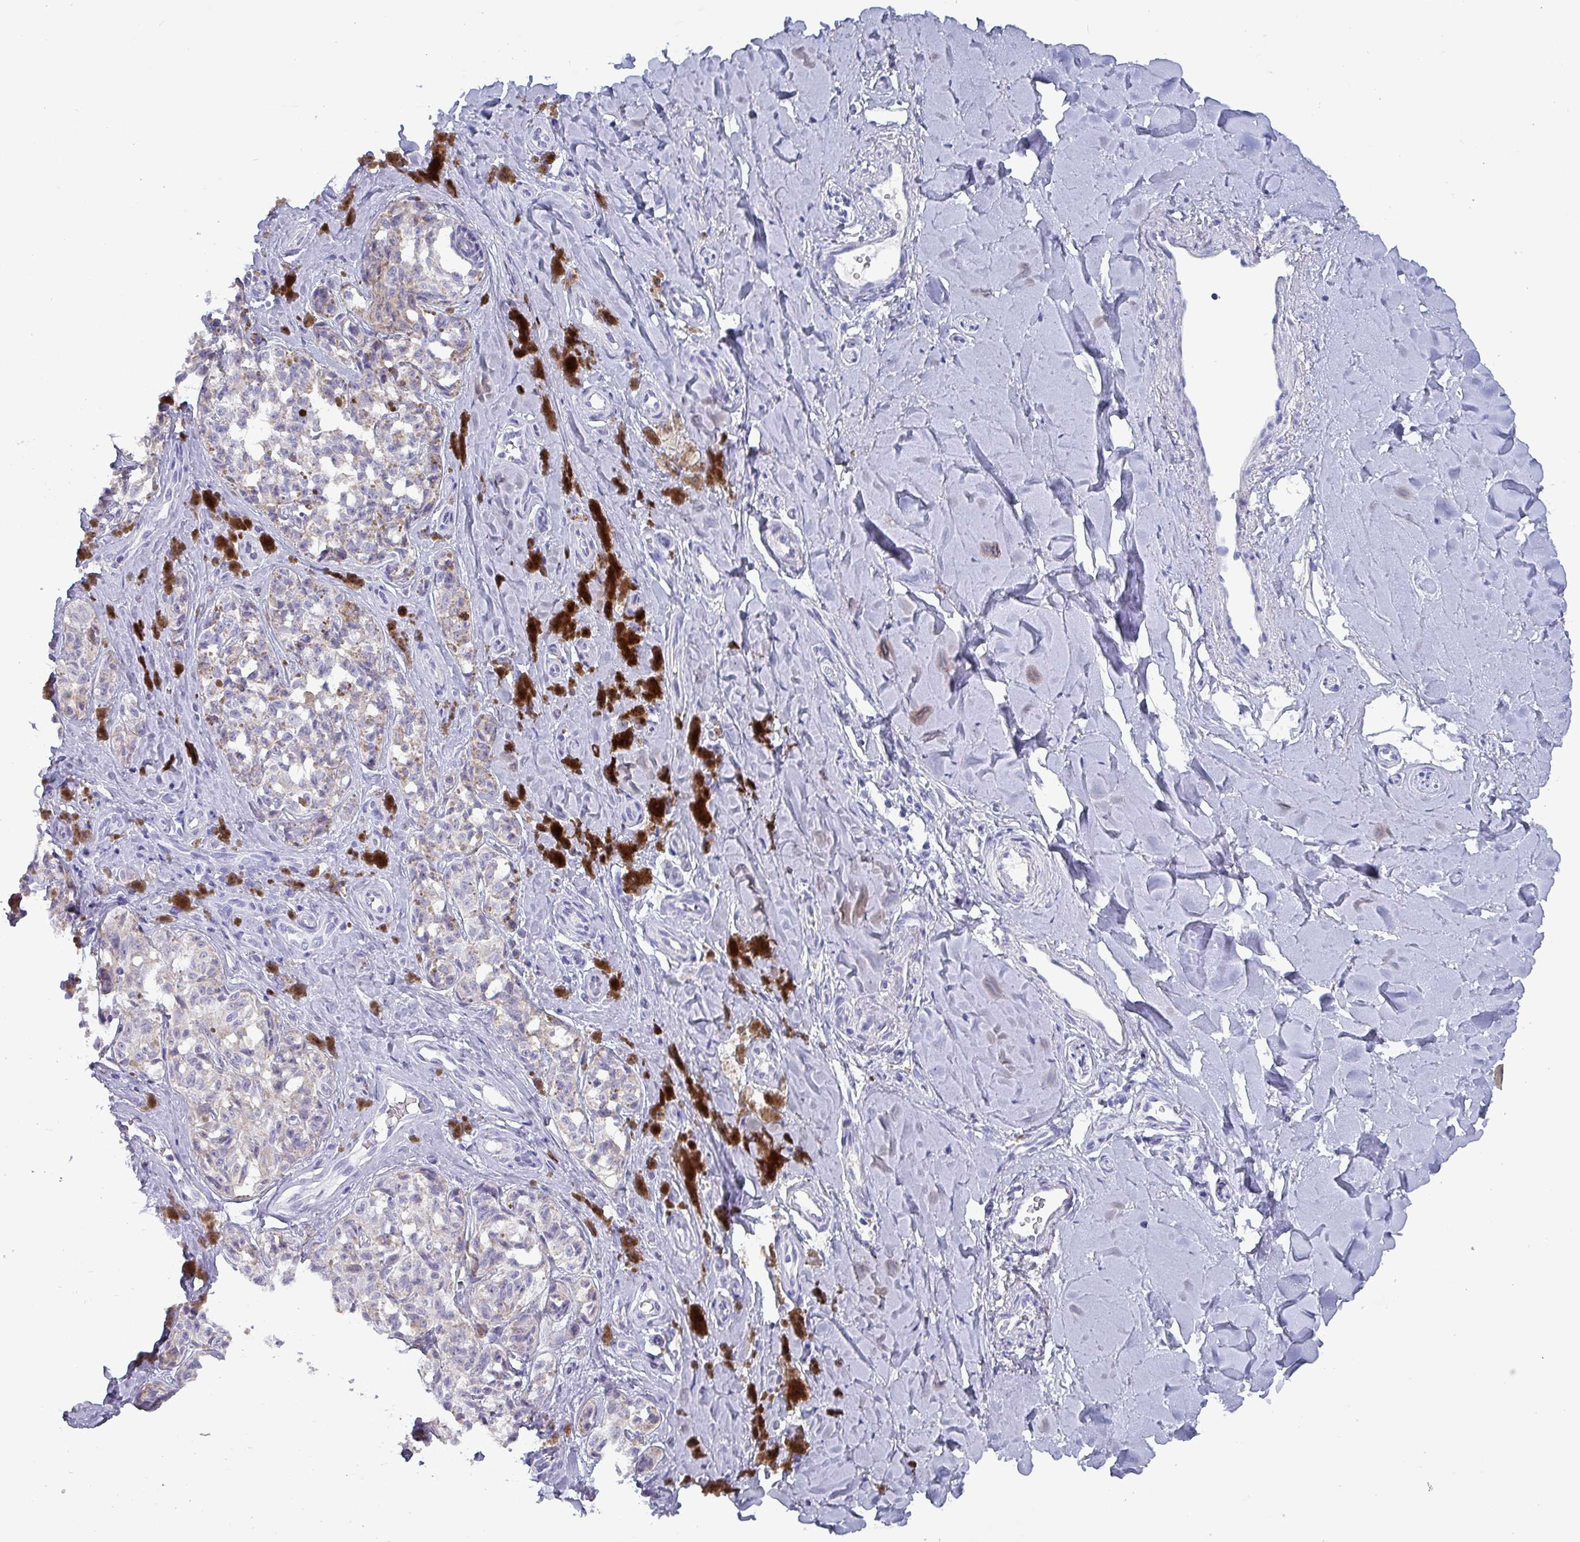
{"staining": {"intensity": "negative", "quantity": "none", "location": "none"}, "tissue": "melanoma", "cell_type": "Tumor cells", "image_type": "cancer", "snomed": [{"axis": "morphology", "description": "Malignant melanoma, NOS"}, {"axis": "topography", "description": "Skin"}], "caption": "This micrograph is of melanoma stained with IHC to label a protein in brown with the nuclei are counter-stained blue. There is no staining in tumor cells.", "gene": "INS-IGF2", "patient": {"sex": "female", "age": 65}}